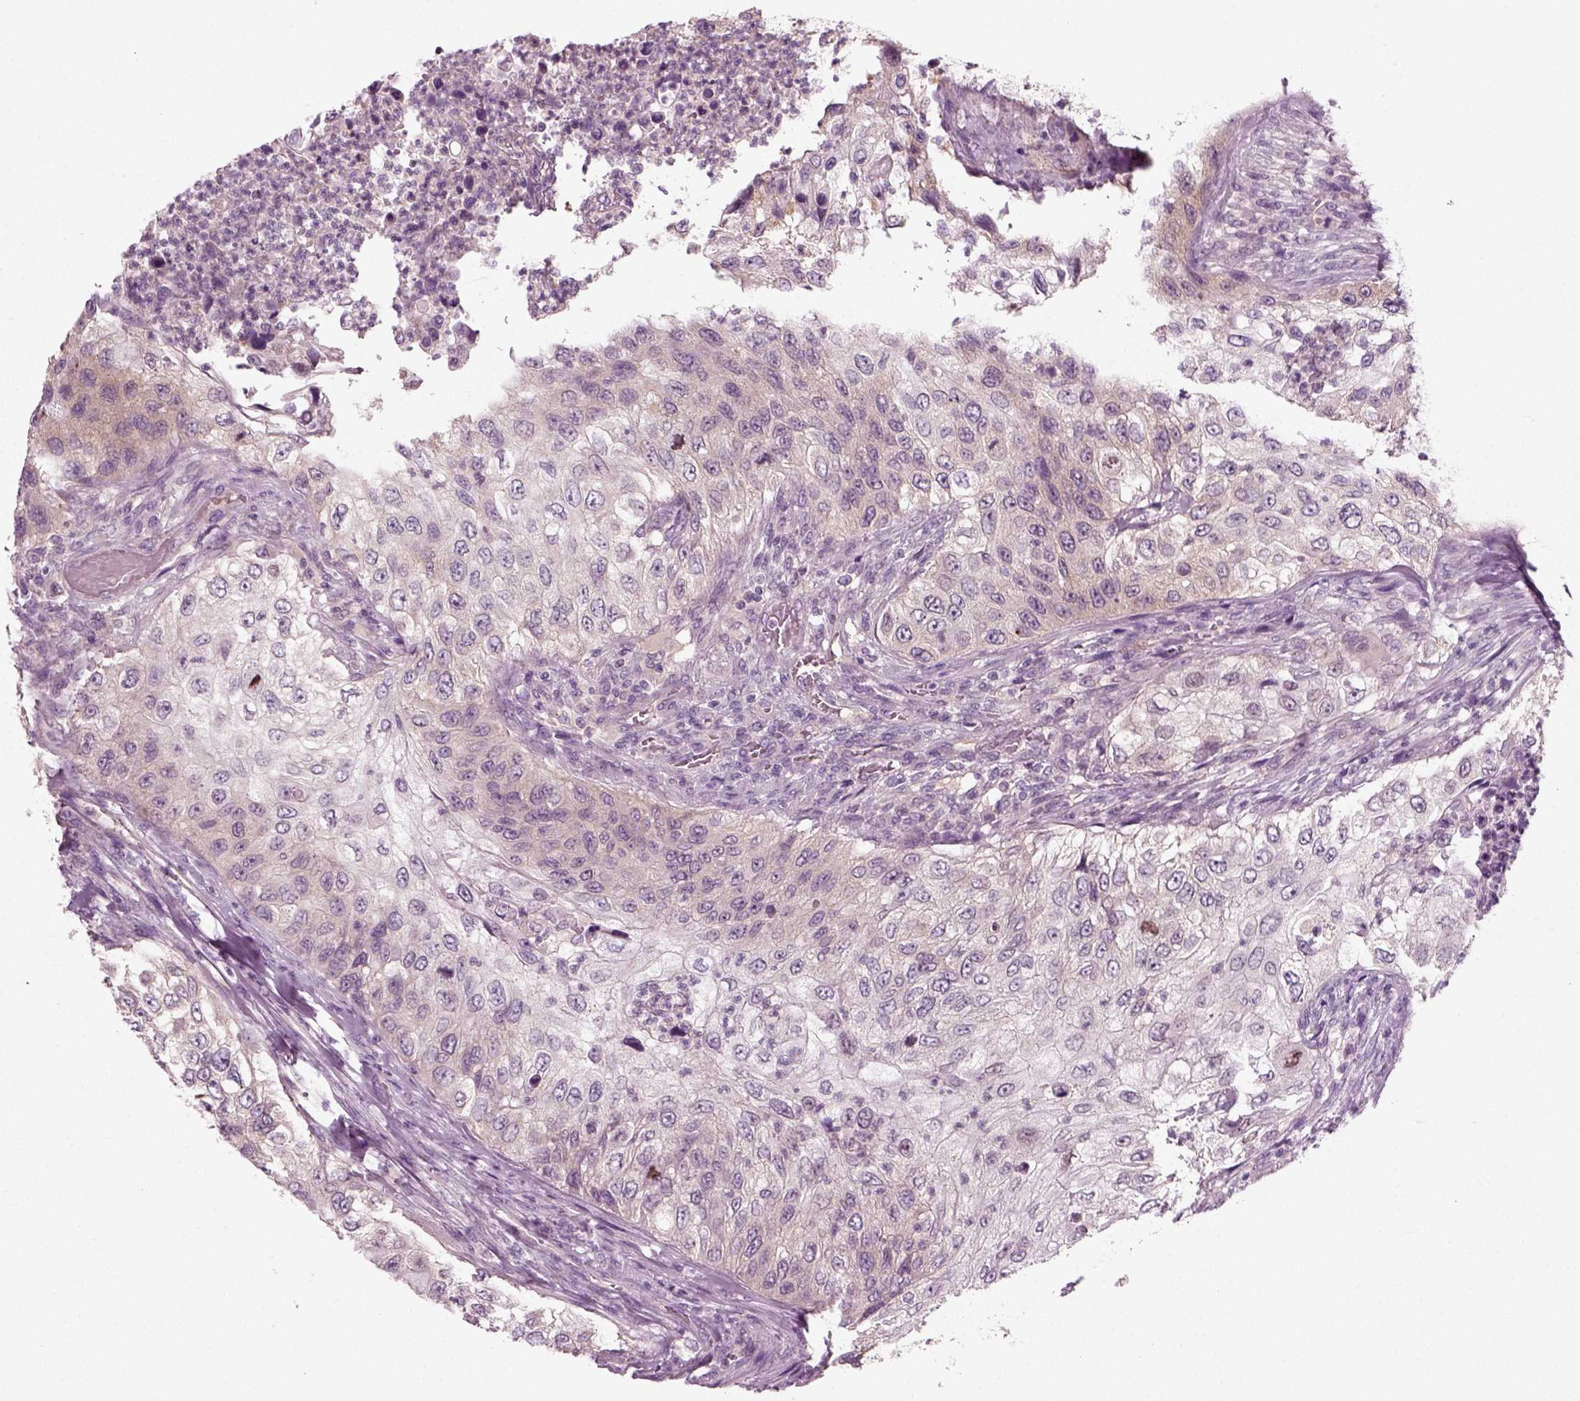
{"staining": {"intensity": "weak", "quantity": "<25%", "location": "cytoplasmic/membranous"}, "tissue": "urothelial cancer", "cell_type": "Tumor cells", "image_type": "cancer", "snomed": [{"axis": "morphology", "description": "Urothelial carcinoma, High grade"}, {"axis": "topography", "description": "Urinary bladder"}], "caption": "High power microscopy image of an immunohistochemistry photomicrograph of high-grade urothelial carcinoma, revealing no significant expression in tumor cells.", "gene": "RND2", "patient": {"sex": "female", "age": 60}}